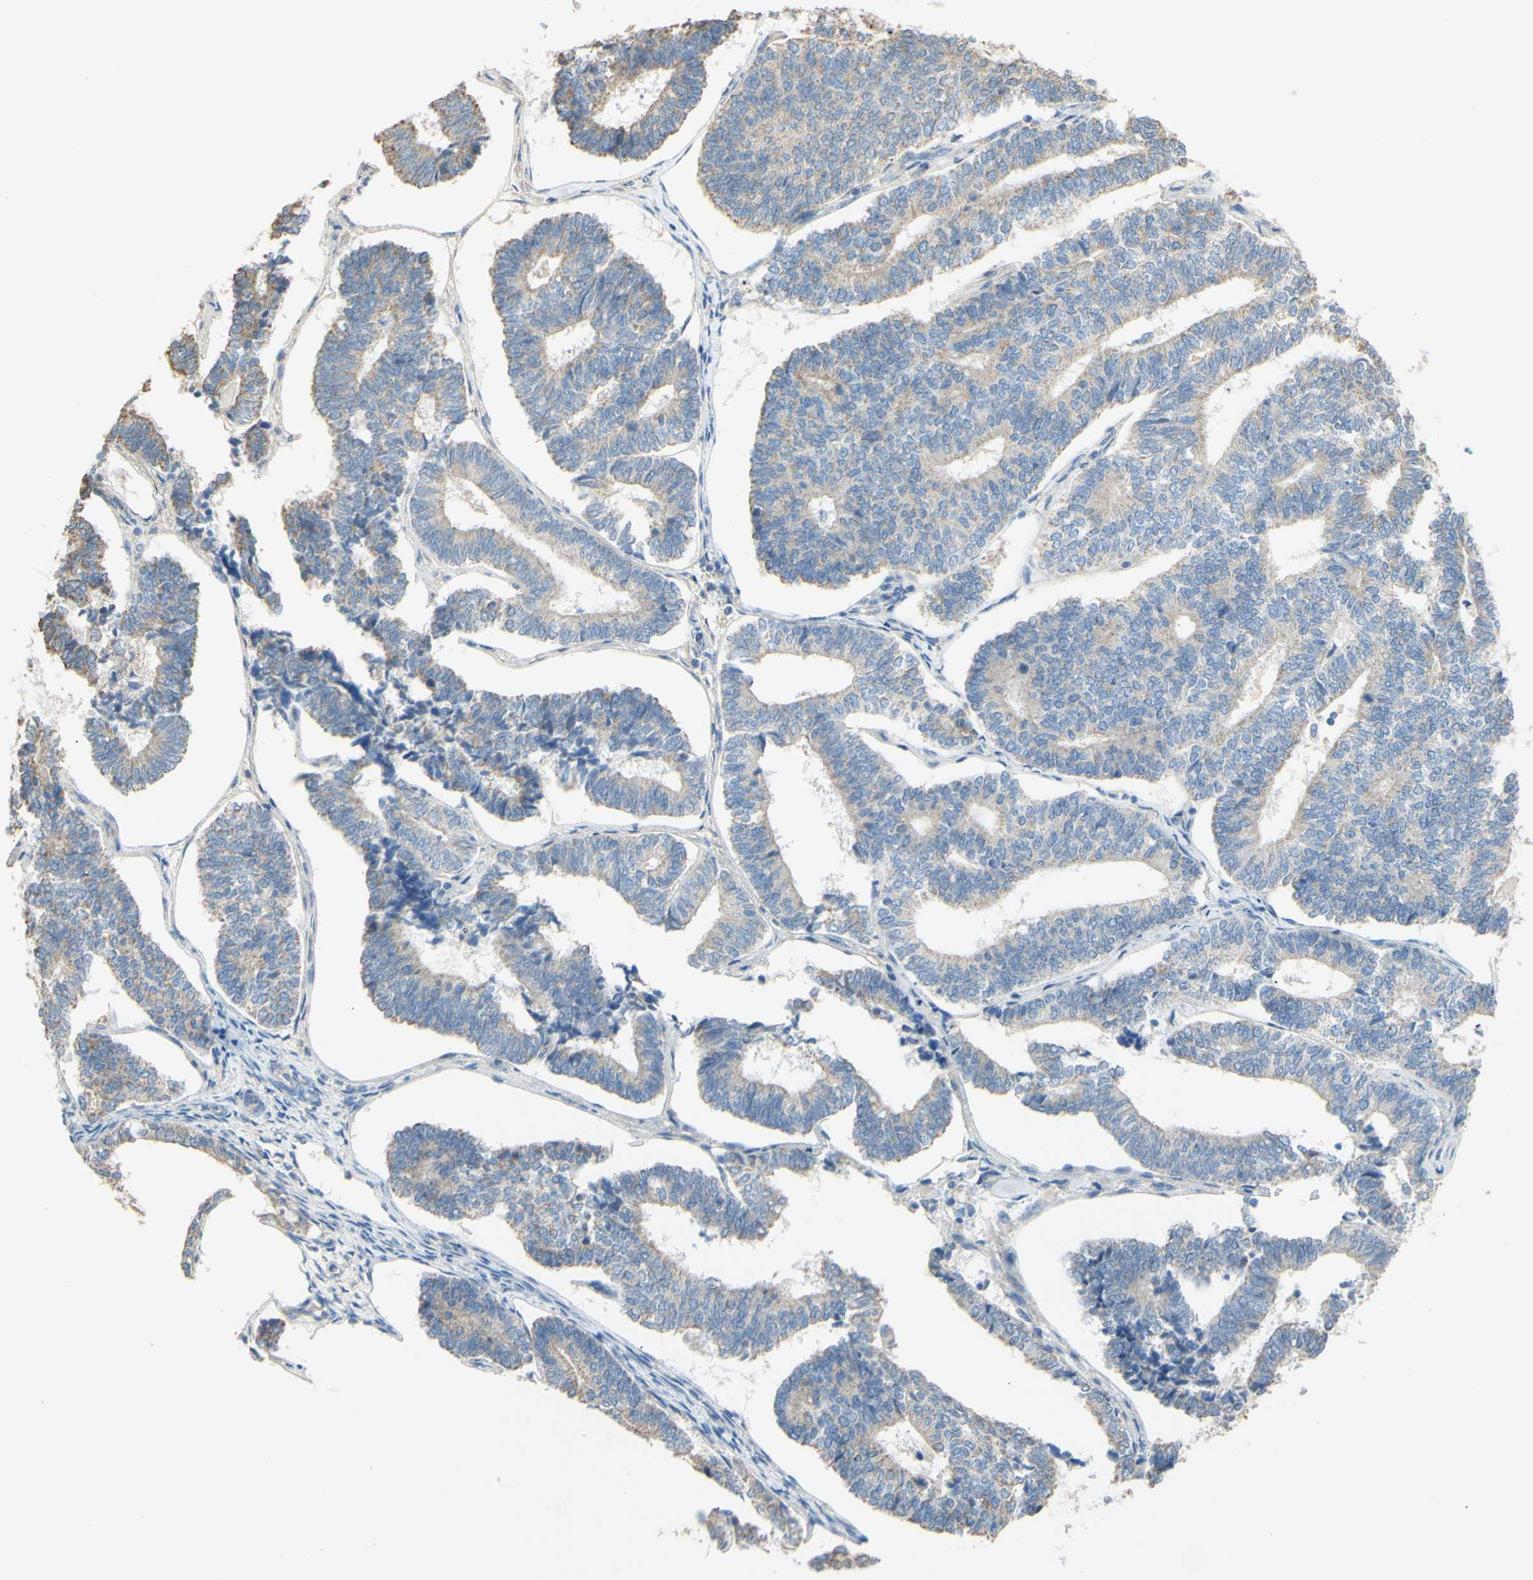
{"staining": {"intensity": "weak", "quantity": "<25%", "location": "cytoplasmic/membranous"}, "tissue": "endometrial cancer", "cell_type": "Tumor cells", "image_type": "cancer", "snomed": [{"axis": "morphology", "description": "Adenocarcinoma, NOS"}, {"axis": "topography", "description": "Endometrium"}], "caption": "This is an immunohistochemistry histopathology image of endometrial cancer (adenocarcinoma). There is no staining in tumor cells.", "gene": "PTGIS", "patient": {"sex": "female", "age": 70}}